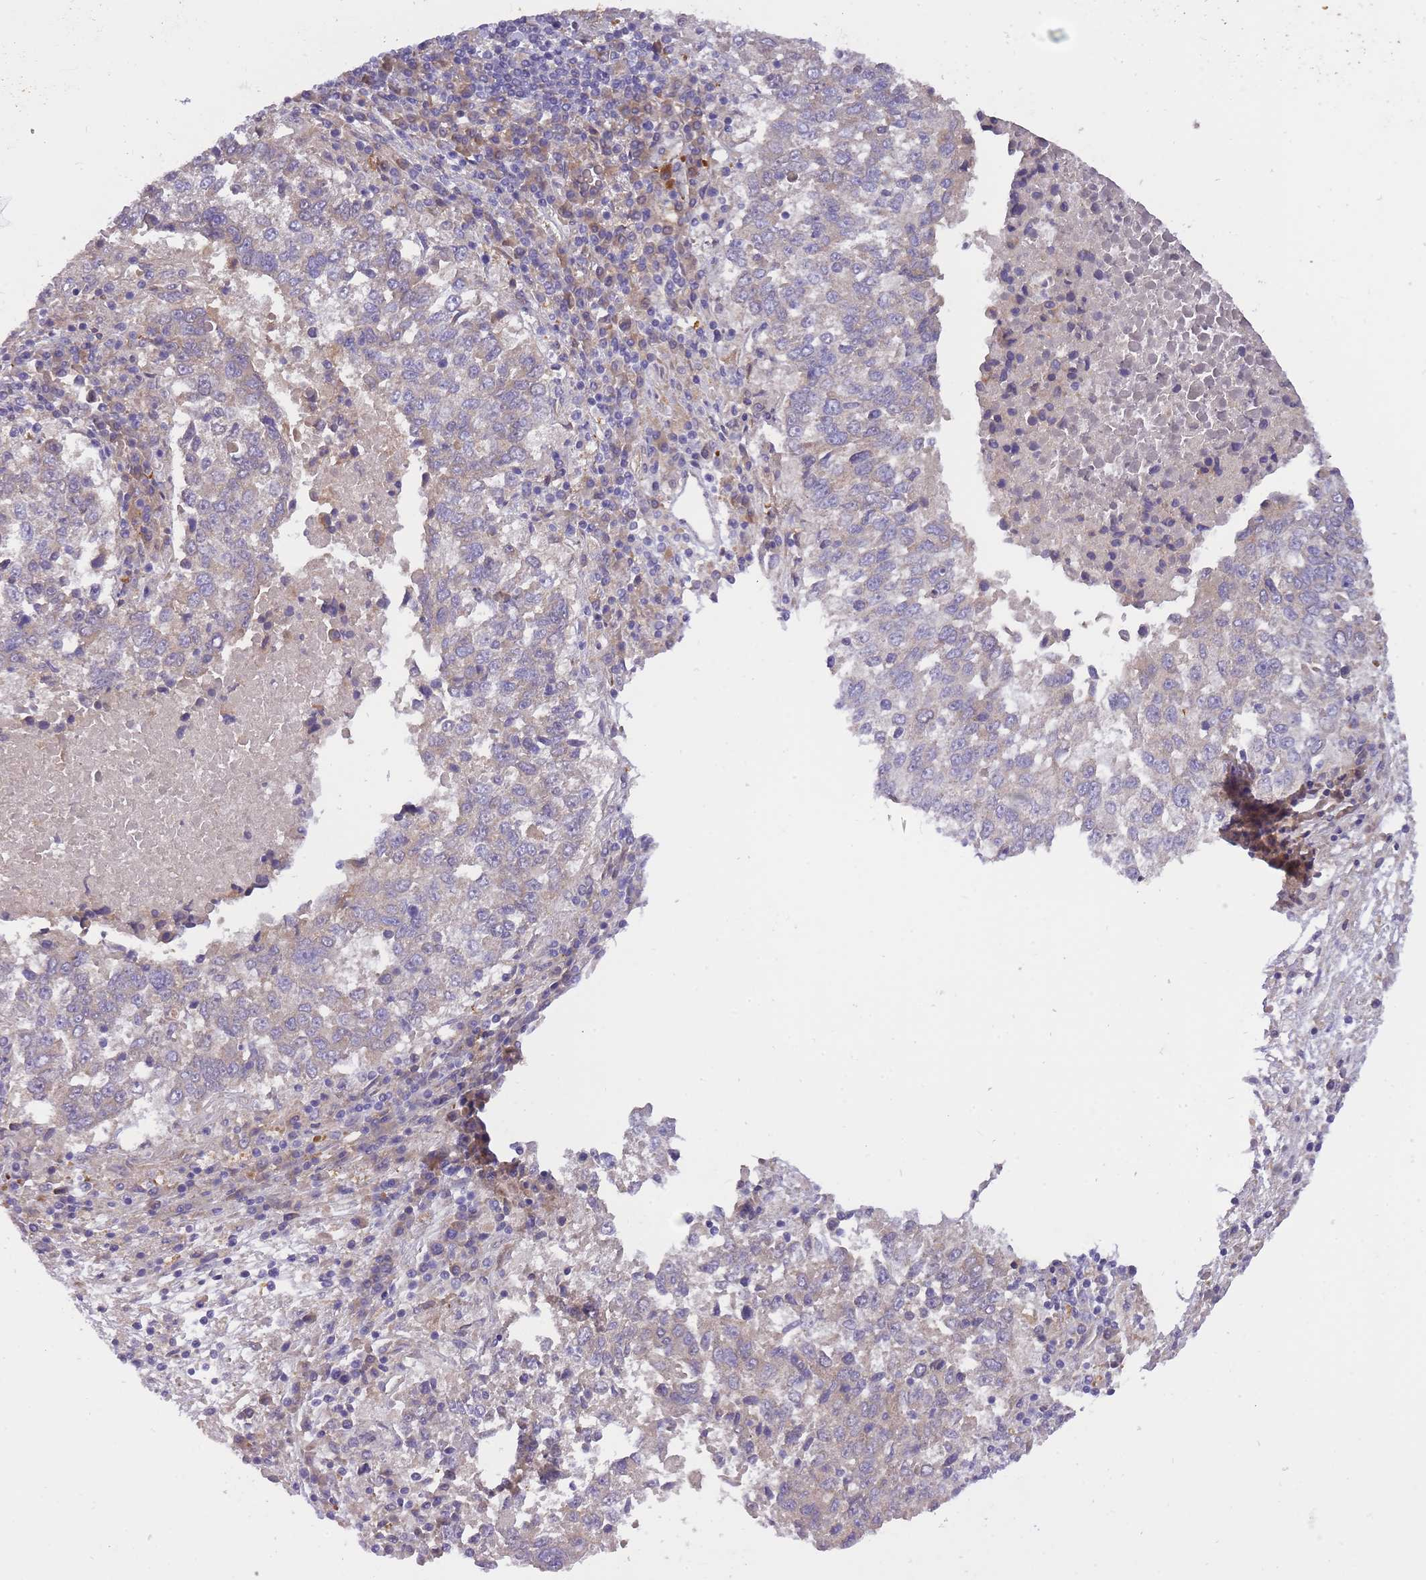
{"staining": {"intensity": "weak", "quantity": "<25%", "location": "cytoplasmic/membranous"}, "tissue": "lung cancer", "cell_type": "Tumor cells", "image_type": "cancer", "snomed": [{"axis": "morphology", "description": "Squamous cell carcinoma, NOS"}, {"axis": "topography", "description": "Lung"}], "caption": "A photomicrograph of lung squamous cell carcinoma stained for a protein demonstrates no brown staining in tumor cells.", "gene": "CRYGN", "patient": {"sex": "male", "age": 73}}